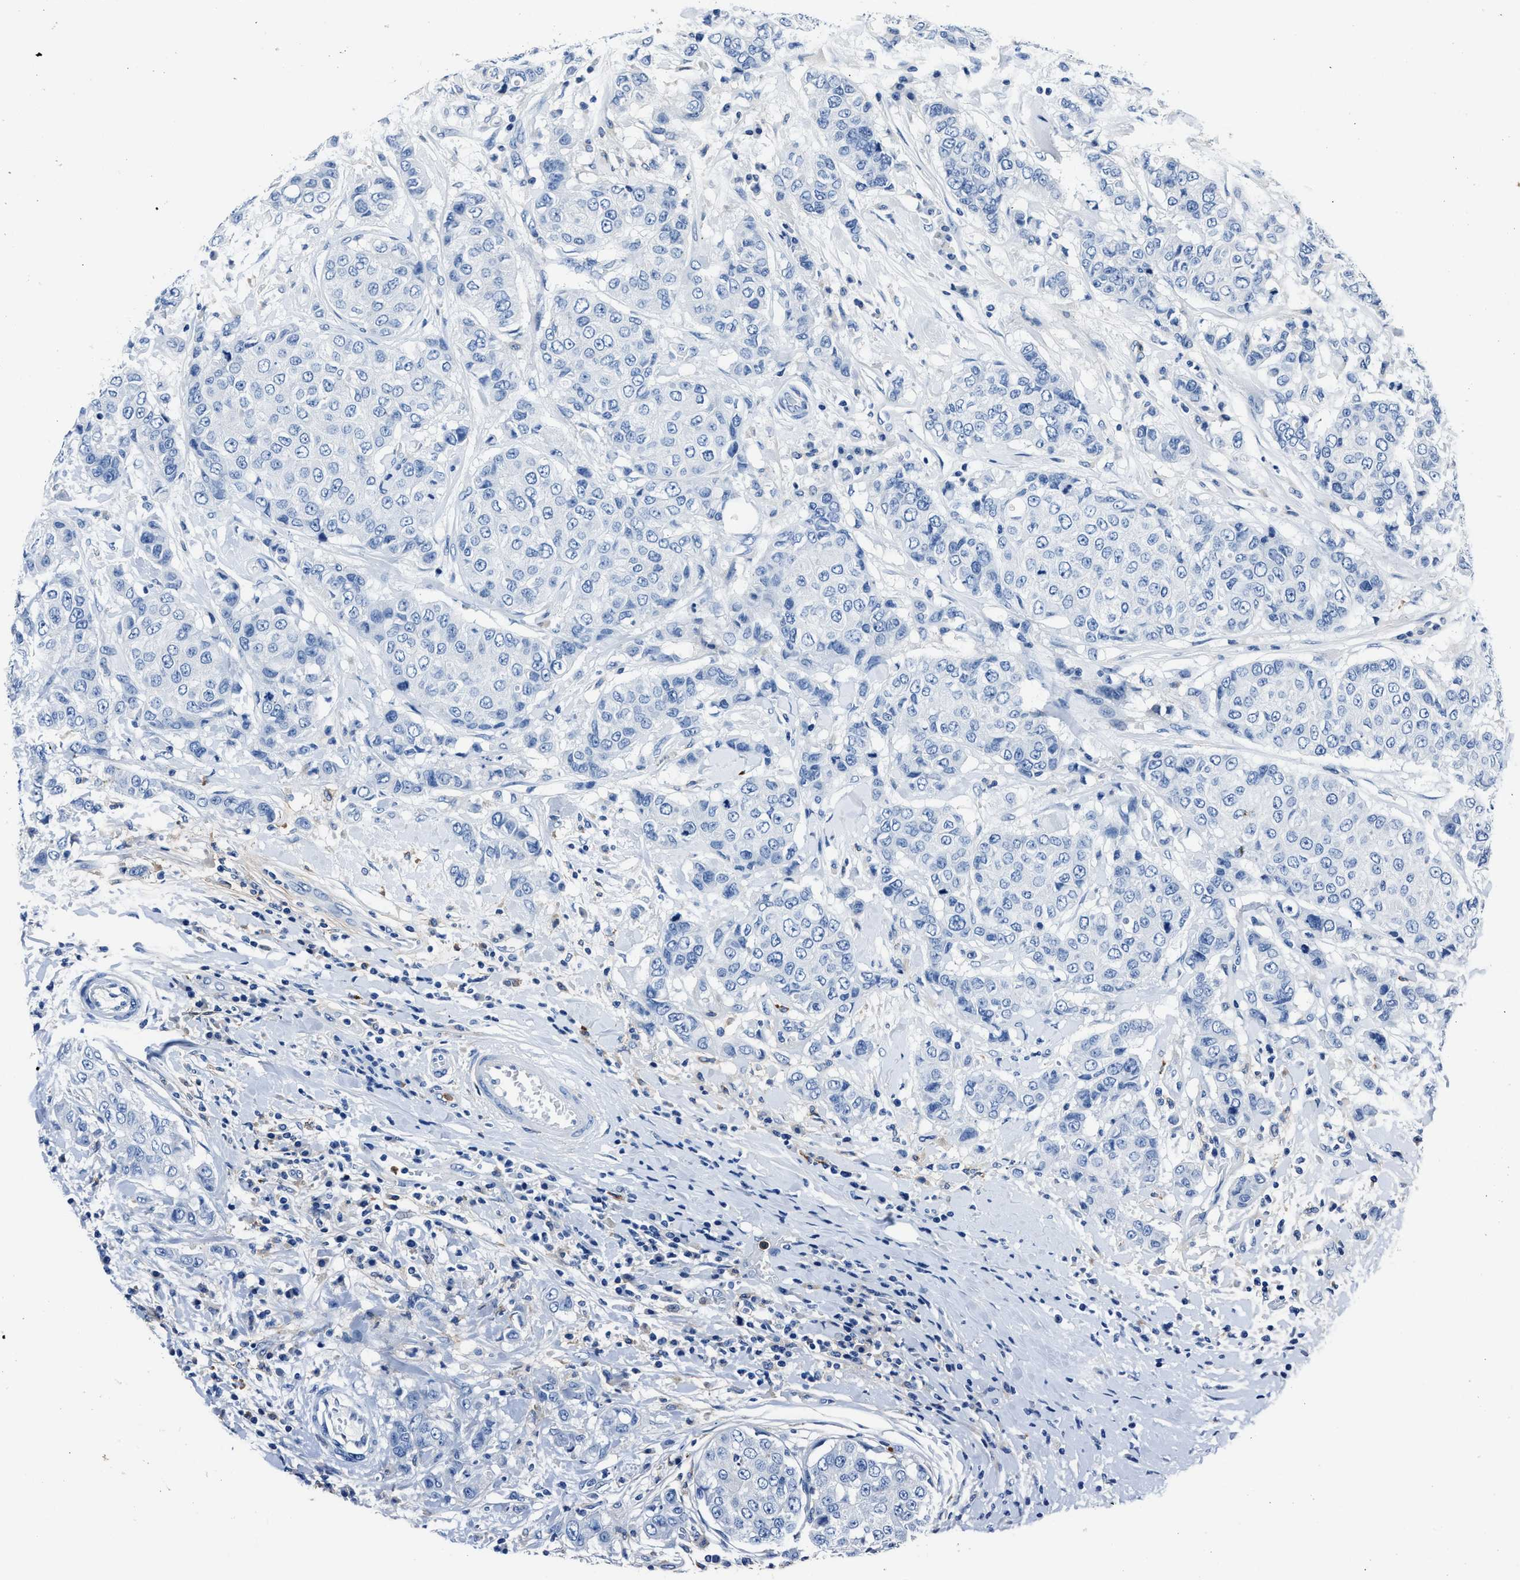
{"staining": {"intensity": "negative", "quantity": "none", "location": "none"}, "tissue": "breast cancer", "cell_type": "Tumor cells", "image_type": "cancer", "snomed": [{"axis": "morphology", "description": "Duct carcinoma"}, {"axis": "topography", "description": "Breast"}], "caption": "The IHC micrograph has no significant expression in tumor cells of breast infiltrating ductal carcinoma tissue. (Stains: DAB immunohistochemistry (IHC) with hematoxylin counter stain, Microscopy: brightfield microscopy at high magnification).", "gene": "FGL2", "patient": {"sex": "female", "age": 27}}